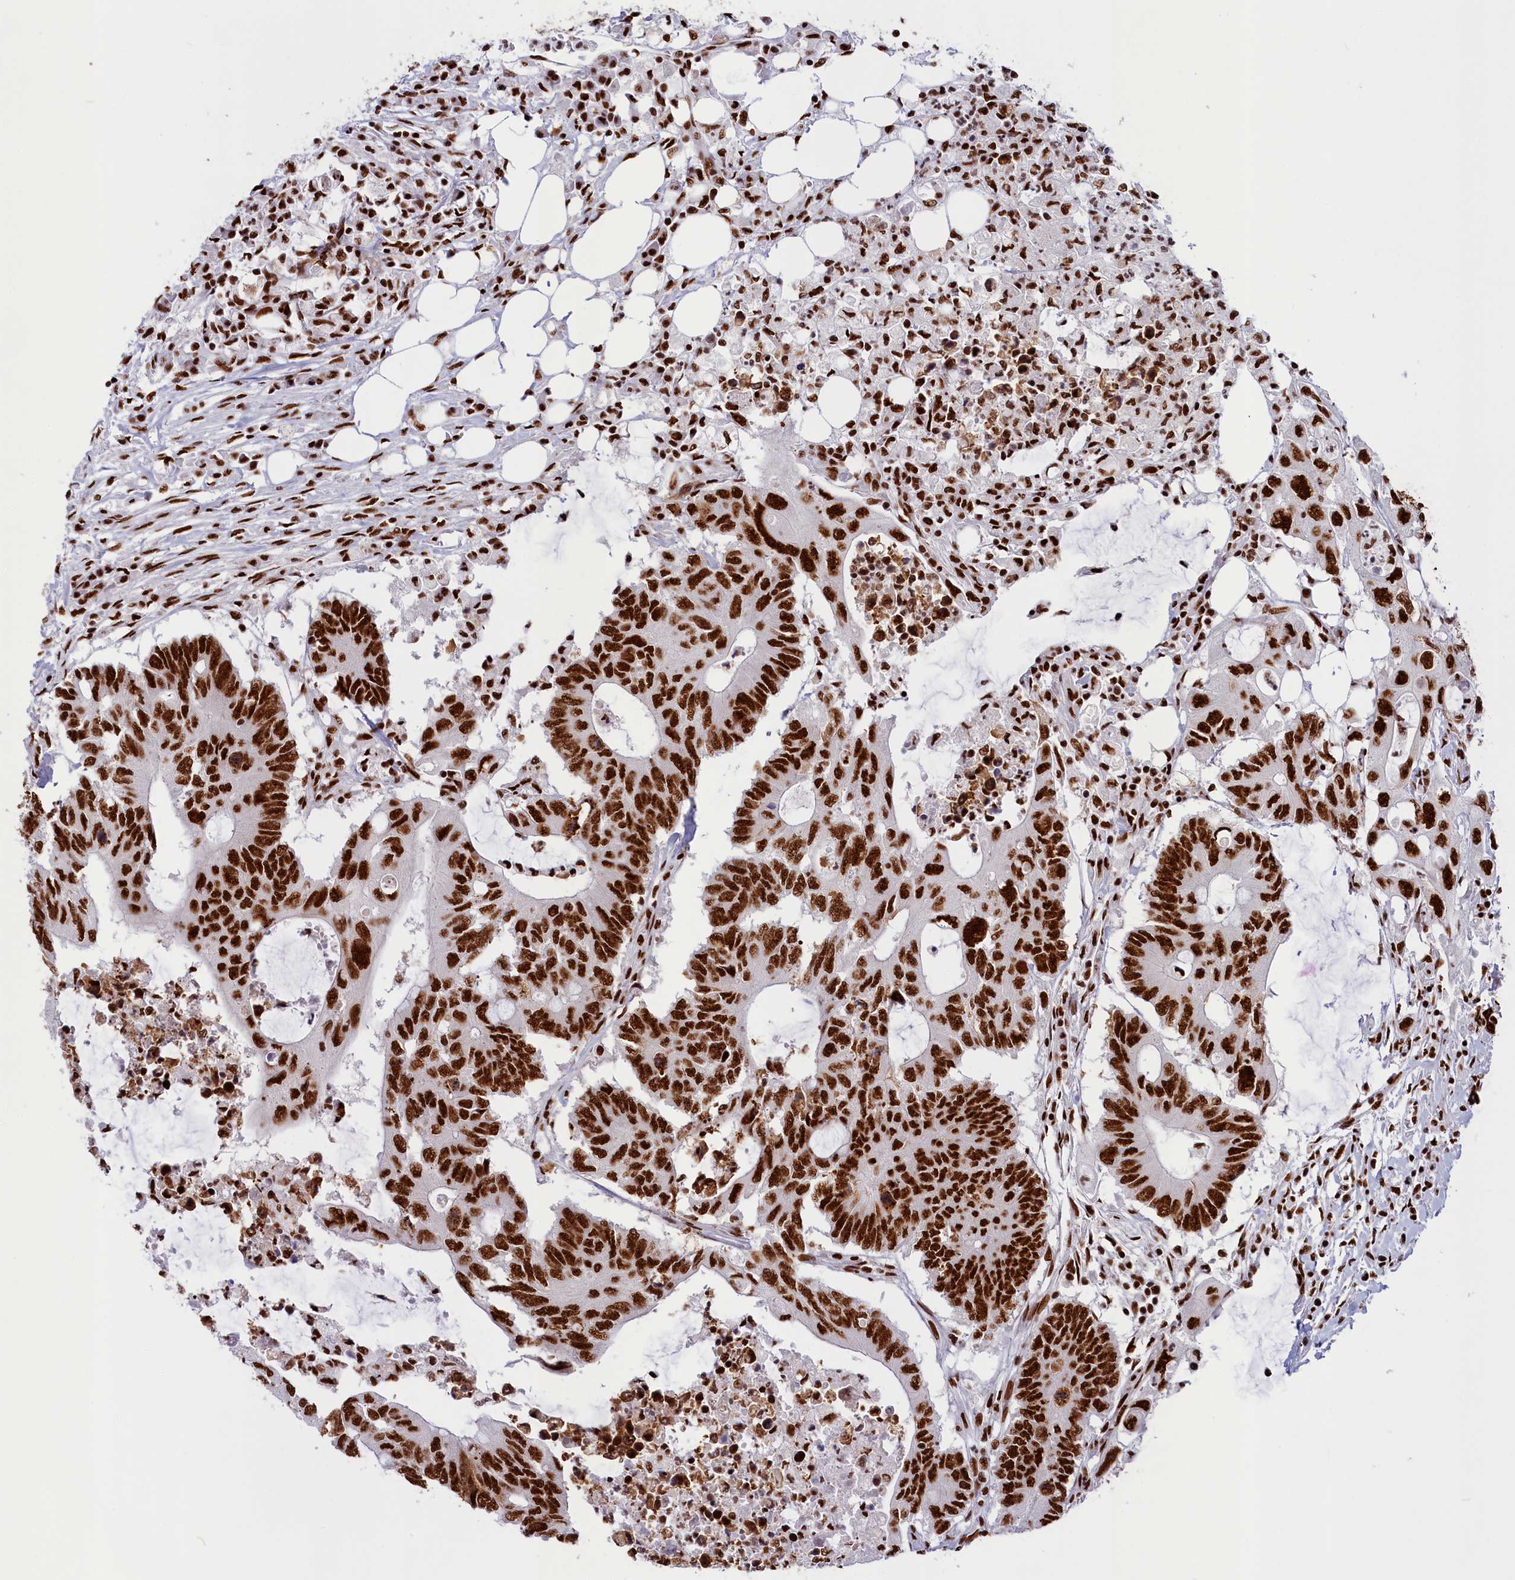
{"staining": {"intensity": "strong", "quantity": ">75%", "location": "nuclear"}, "tissue": "colorectal cancer", "cell_type": "Tumor cells", "image_type": "cancer", "snomed": [{"axis": "morphology", "description": "Adenocarcinoma, NOS"}, {"axis": "topography", "description": "Colon"}], "caption": "Colorectal adenocarcinoma stained with DAB IHC exhibits high levels of strong nuclear staining in approximately >75% of tumor cells.", "gene": "SNRNP70", "patient": {"sex": "male", "age": 71}}